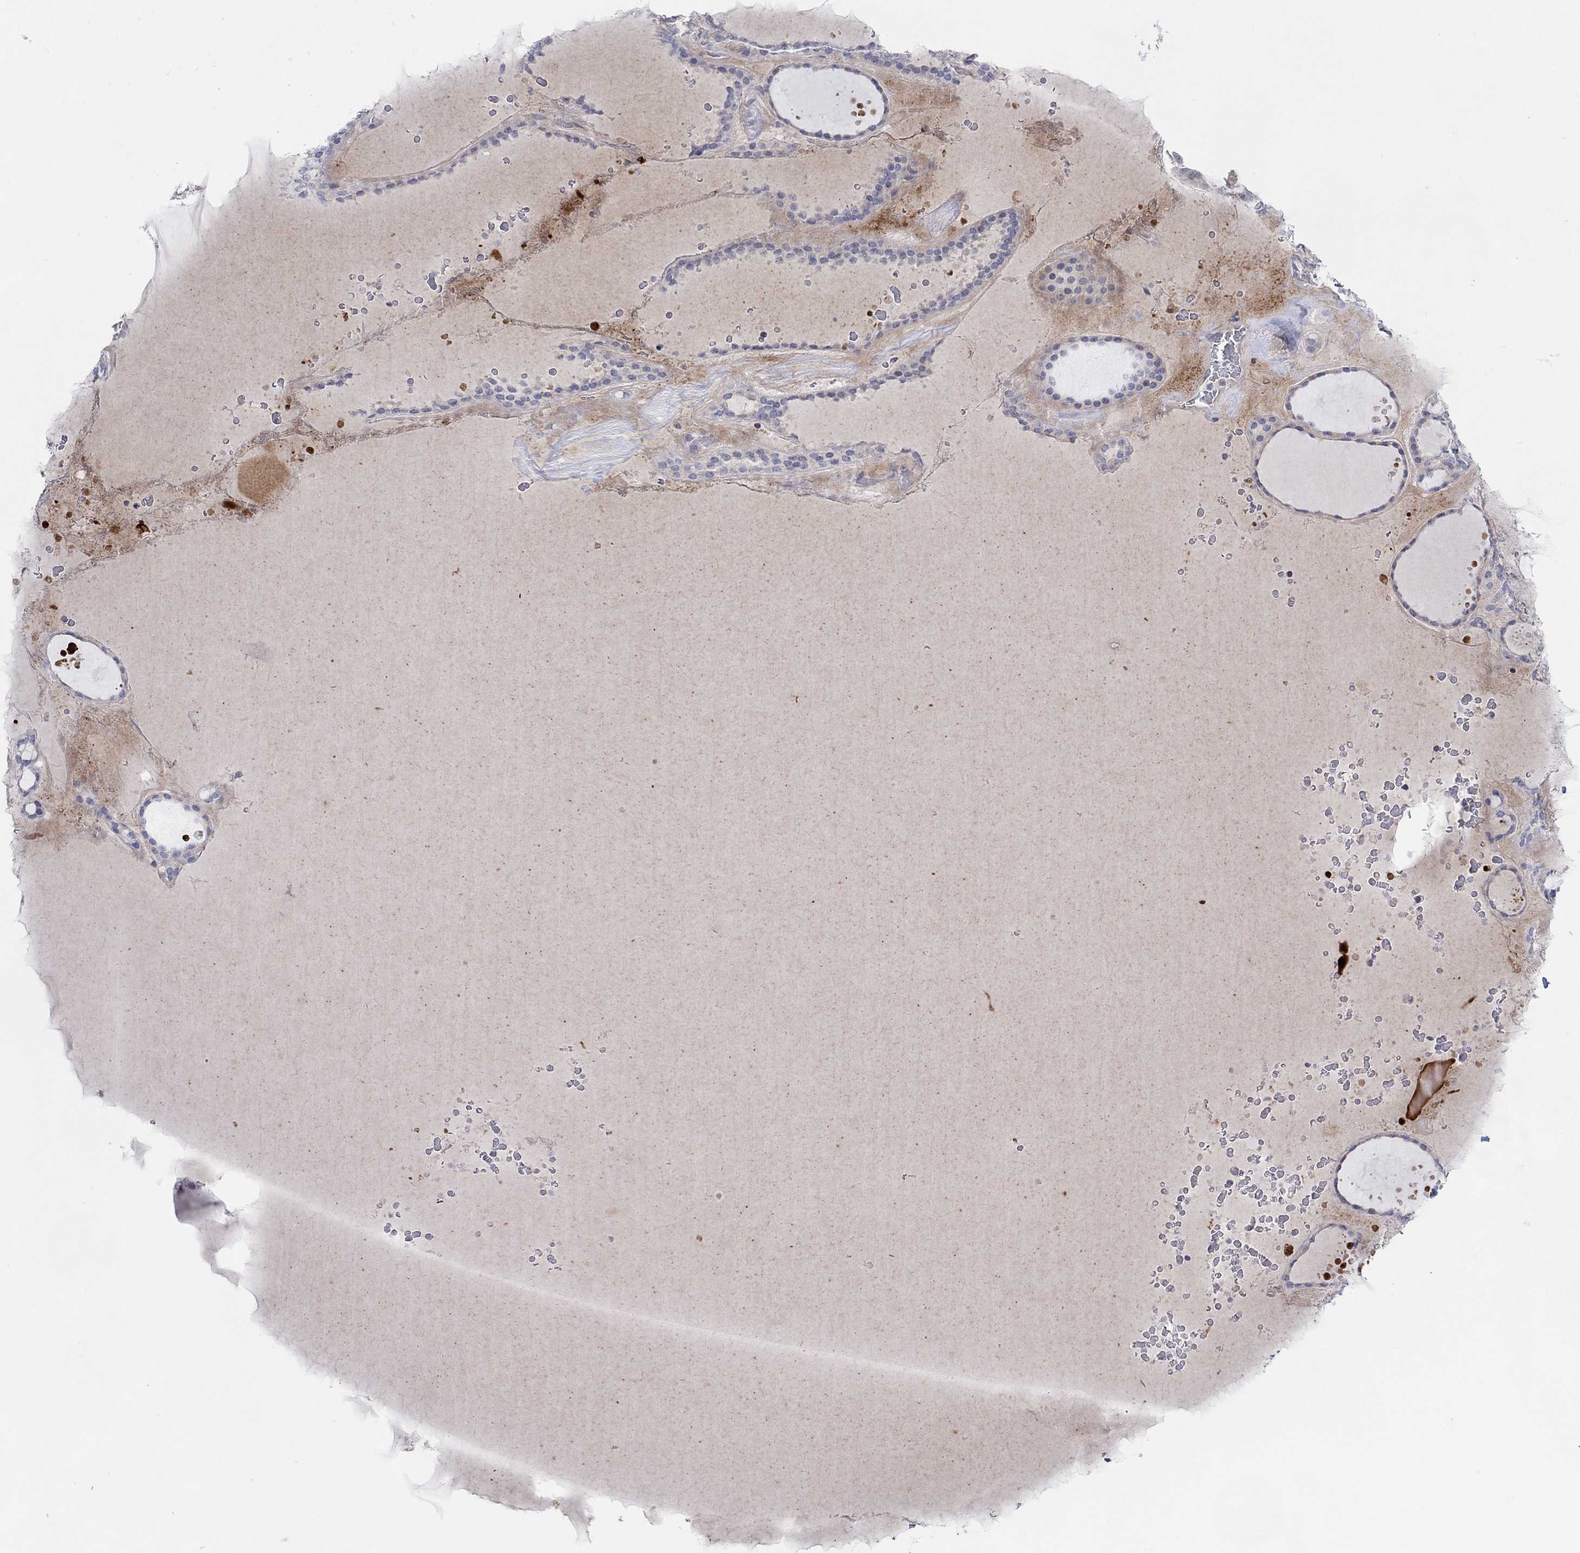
{"staining": {"intensity": "weak", "quantity": "<25%", "location": "cytoplasmic/membranous"}, "tissue": "thyroid gland", "cell_type": "Glandular cells", "image_type": "normal", "snomed": [{"axis": "morphology", "description": "Normal tissue, NOS"}, {"axis": "topography", "description": "Thyroid gland"}], "caption": "A high-resolution image shows immunohistochemistry staining of unremarkable thyroid gland, which exhibits no significant expression in glandular cells.", "gene": "PLCL2", "patient": {"sex": "male", "age": 63}}